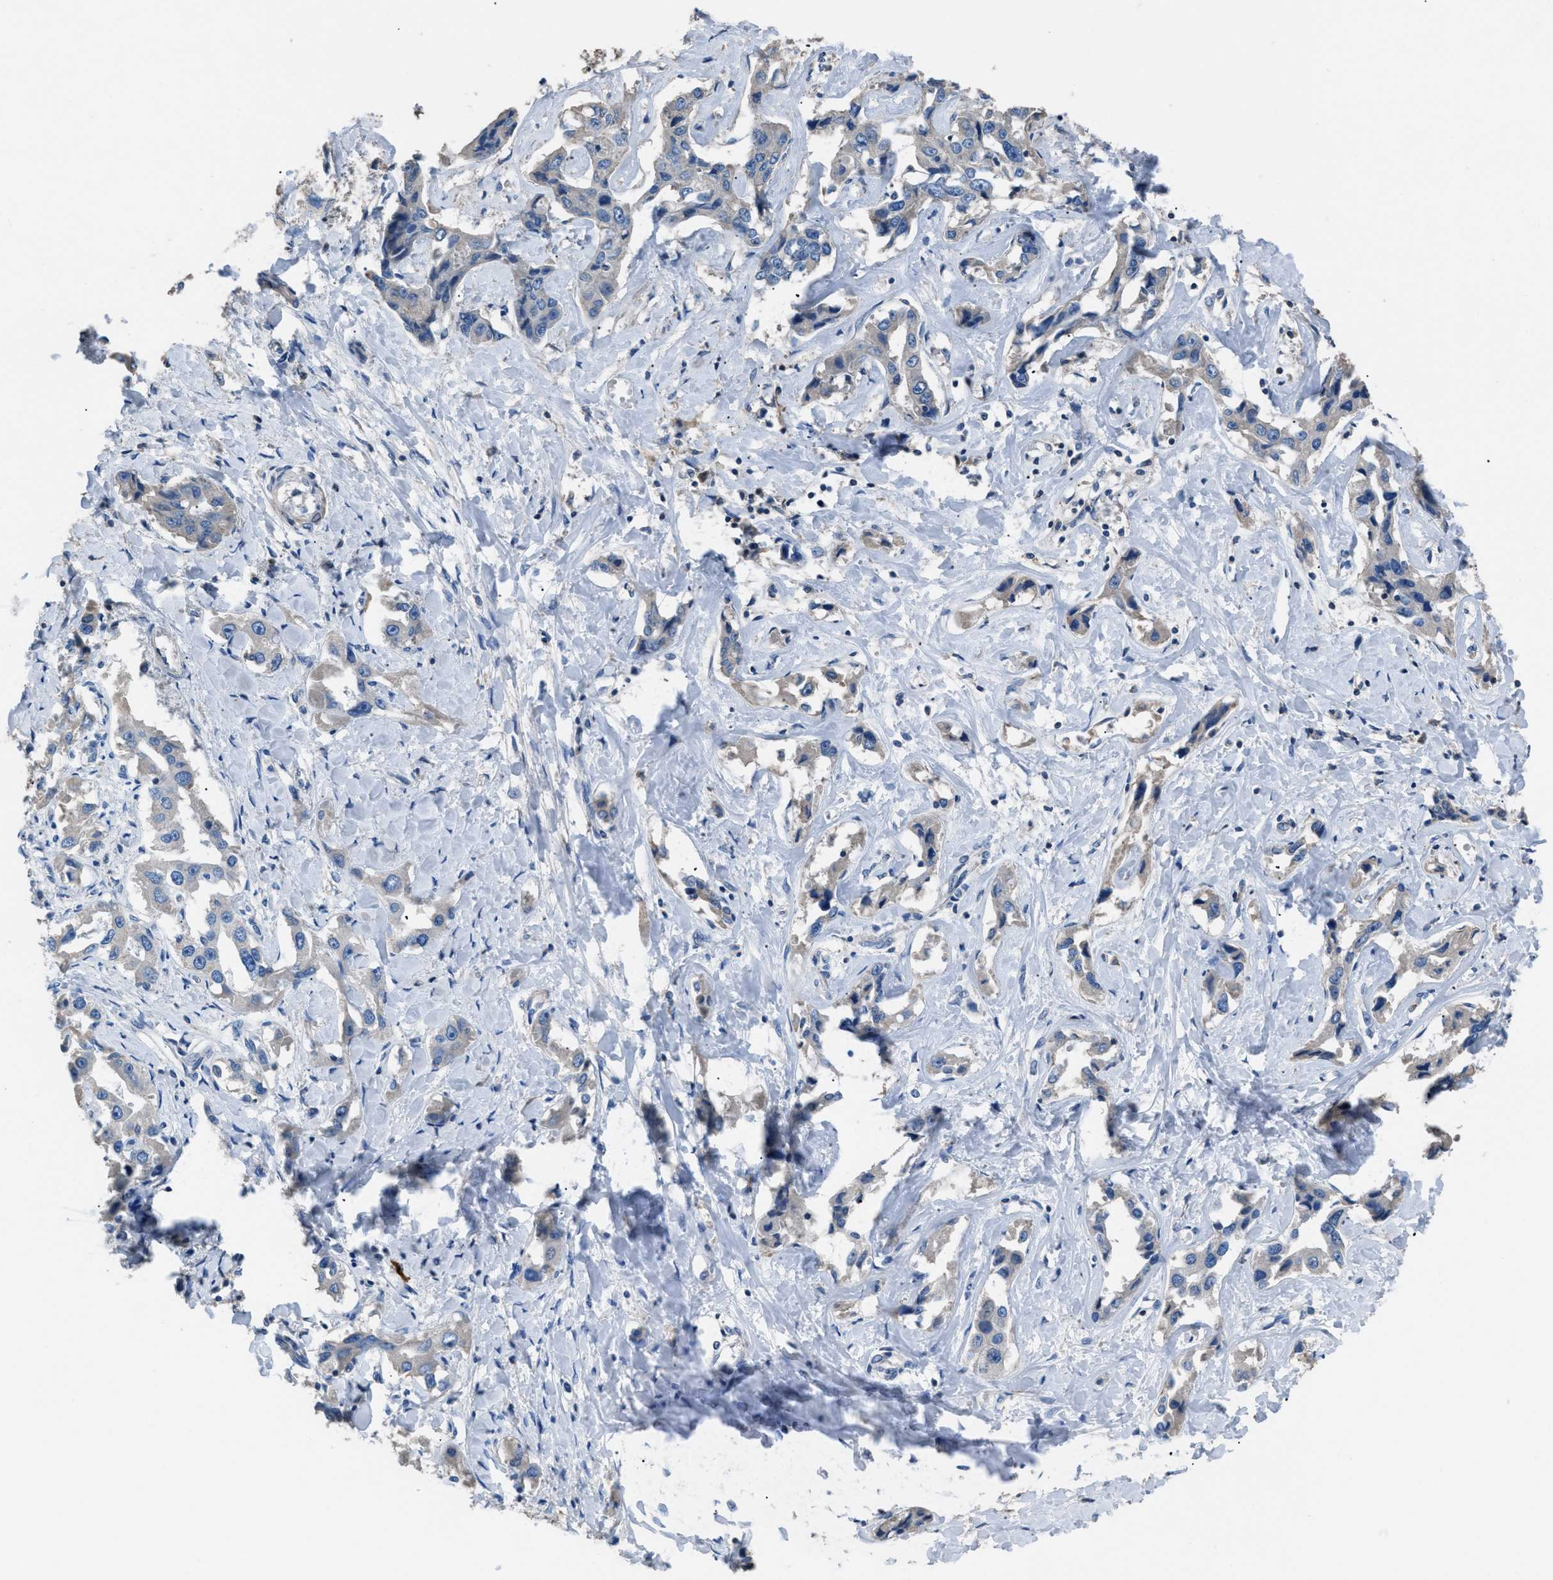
{"staining": {"intensity": "negative", "quantity": "none", "location": "none"}, "tissue": "liver cancer", "cell_type": "Tumor cells", "image_type": "cancer", "snomed": [{"axis": "morphology", "description": "Cholangiocarcinoma"}, {"axis": "topography", "description": "Liver"}], "caption": "Immunohistochemical staining of human liver cancer (cholangiocarcinoma) exhibits no significant positivity in tumor cells.", "gene": "SGCZ", "patient": {"sex": "male", "age": 59}}